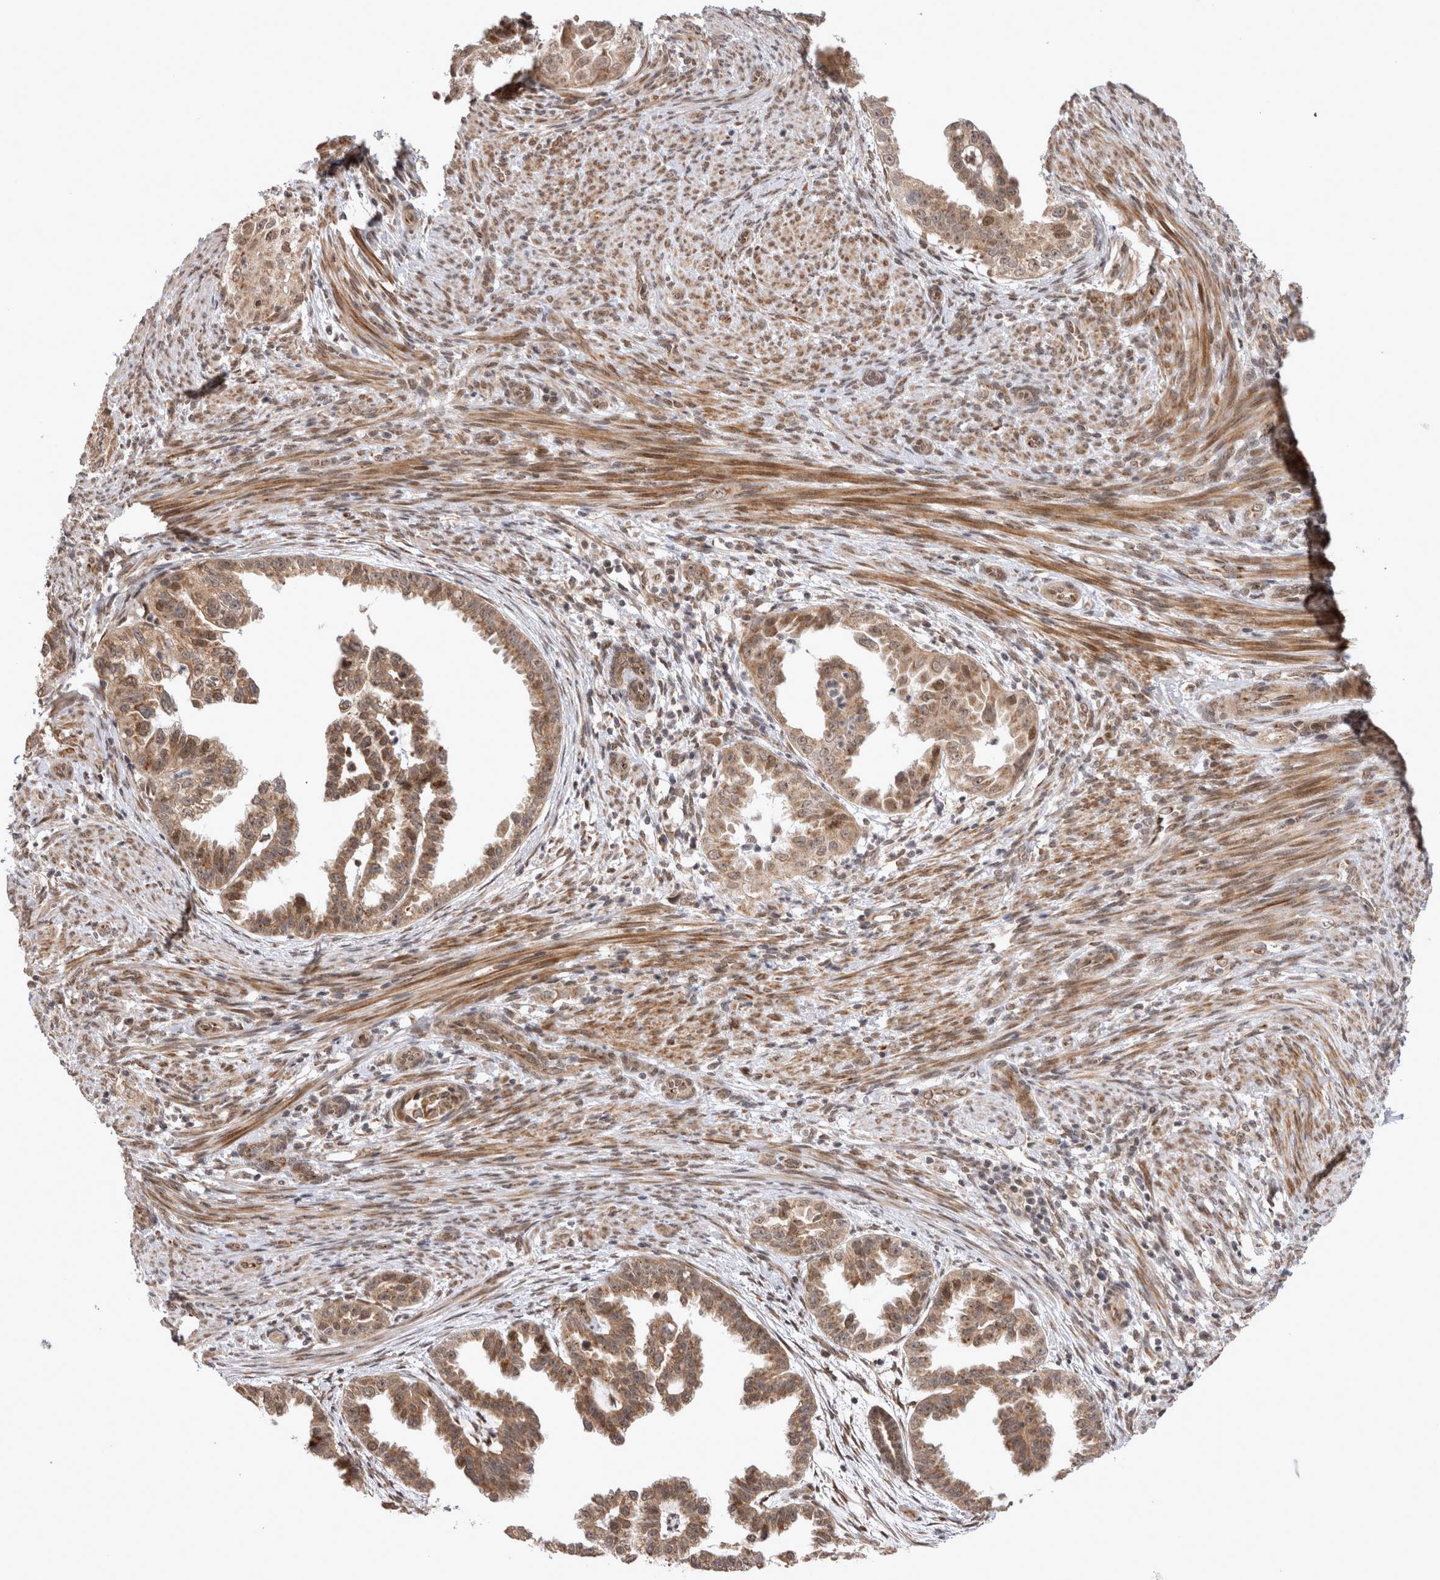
{"staining": {"intensity": "moderate", "quantity": ">75%", "location": "cytoplasmic/membranous,nuclear"}, "tissue": "endometrial cancer", "cell_type": "Tumor cells", "image_type": "cancer", "snomed": [{"axis": "morphology", "description": "Adenocarcinoma, NOS"}, {"axis": "topography", "description": "Endometrium"}], "caption": "Protein expression by immunohistochemistry (IHC) reveals moderate cytoplasmic/membranous and nuclear positivity in approximately >75% of tumor cells in endometrial adenocarcinoma.", "gene": "TMEM65", "patient": {"sex": "female", "age": 85}}